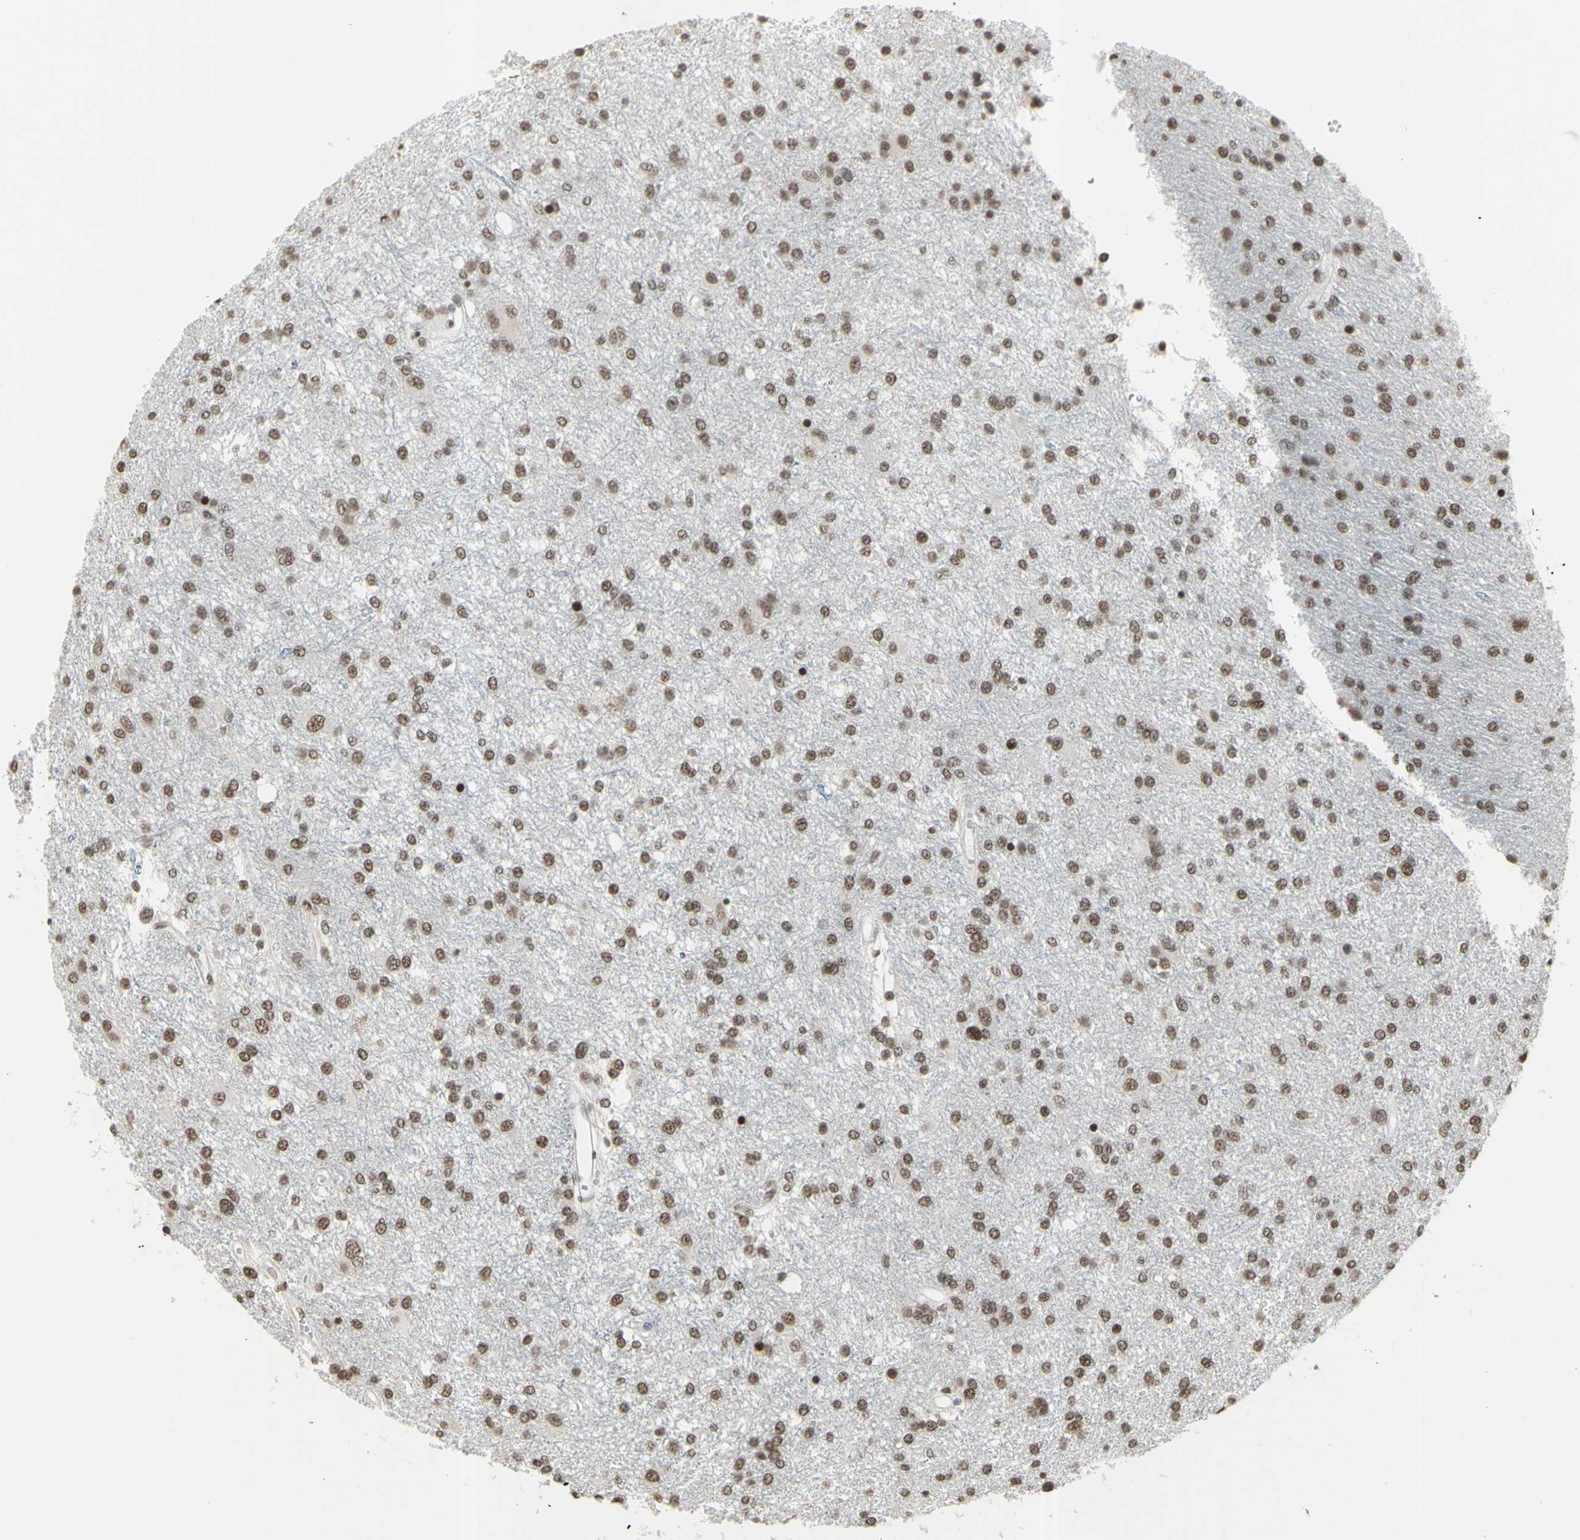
{"staining": {"intensity": "strong", "quantity": ">75%", "location": "nuclear"}, "tissue": "glioma", "cell_type": "Tumor cells", "image_type": "cancer", "snomed": [{"axis": "morphology", "description": "Glioma, malignant, High grade"}, {"axis": "topography", "description": "Brain"}], "caption": "This histopathology image shows immunohistochemistry (IHC) staining of malignant glioma (high-grade), with high strong nuclear staining in approximately >75% of tumor cells.", "gene": "TRIM28", "patient": {"sex": "female", "age": 59}}